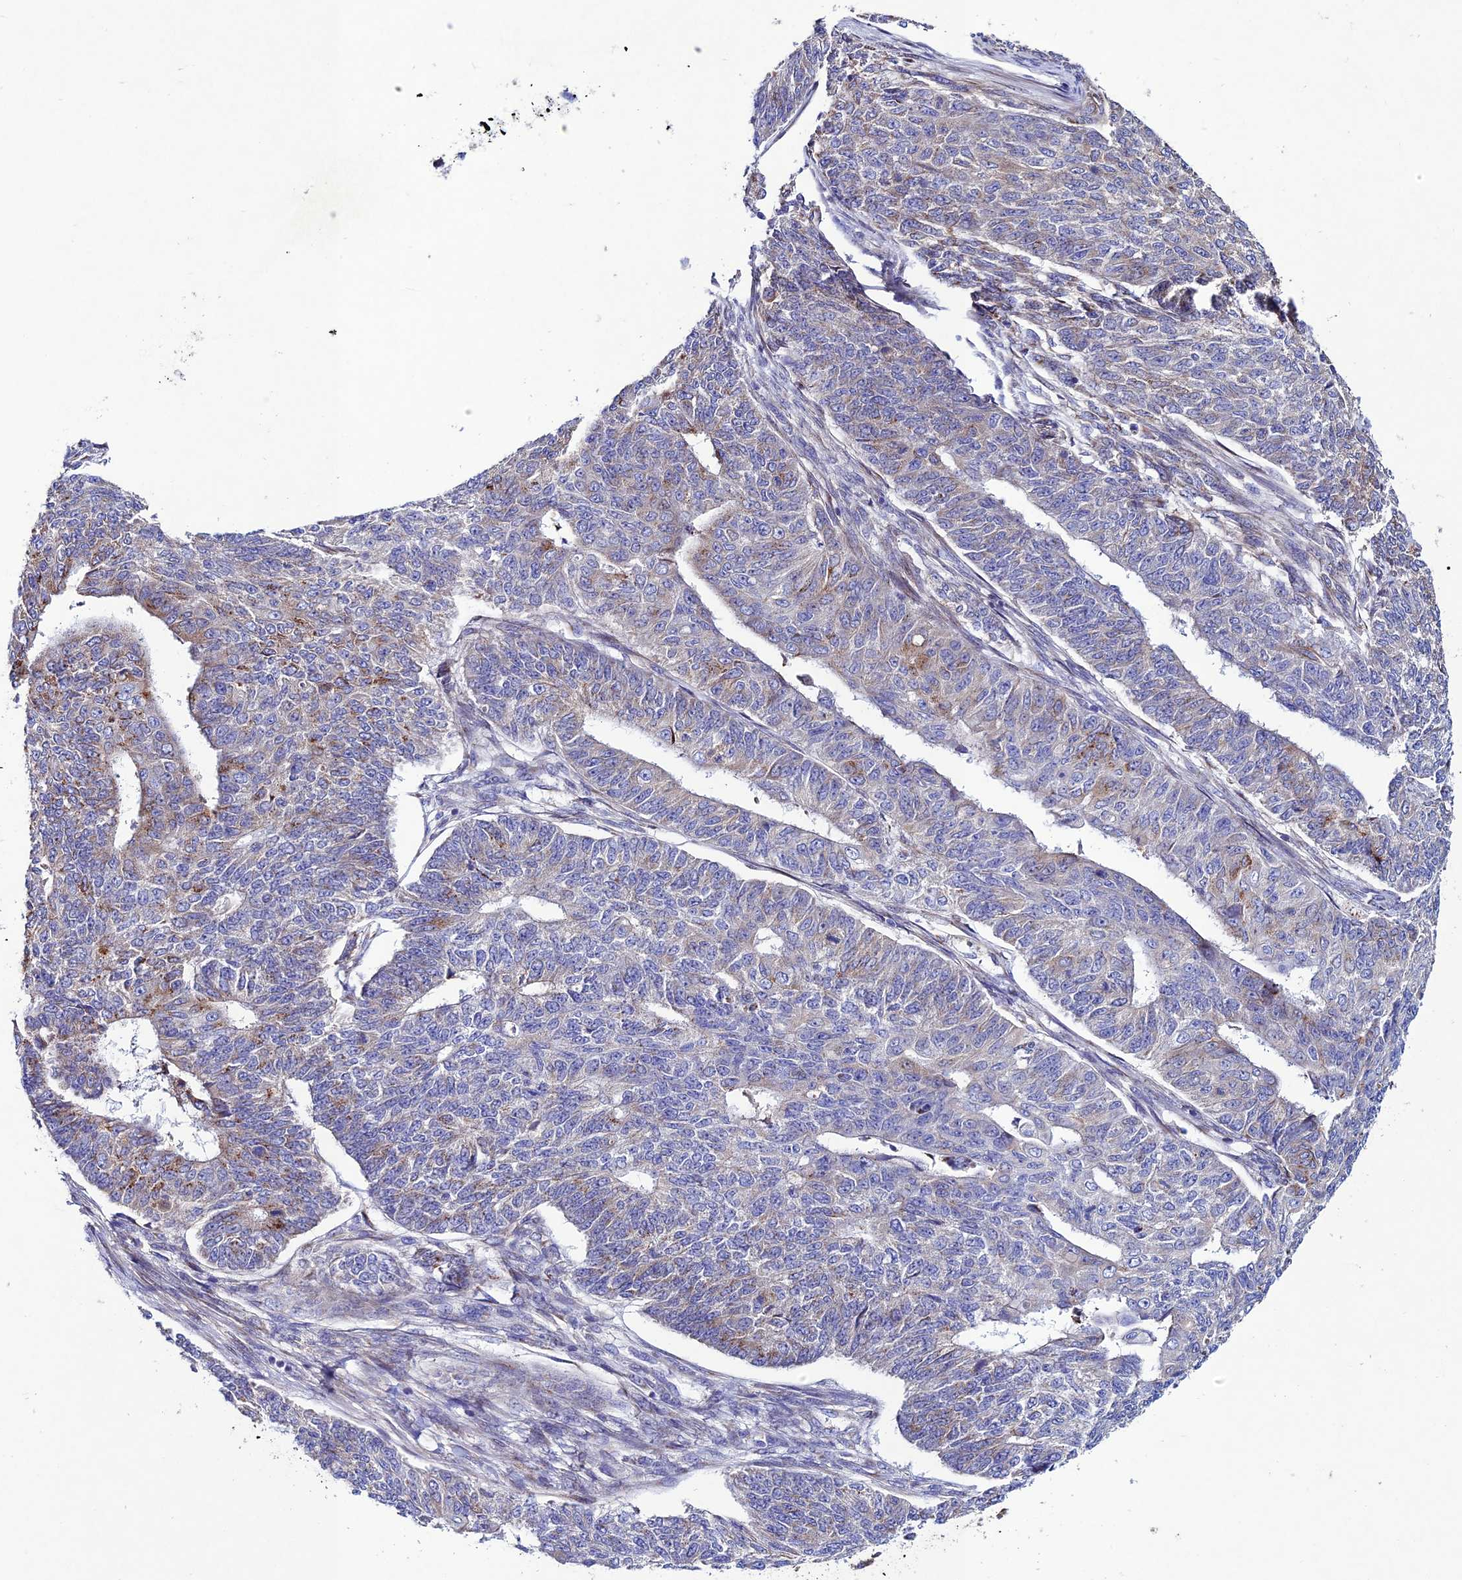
{"staining": {"intensity": "weak", "quantity": "25%-75%", "location": "cytoplasmic/membranous"}, "tissue": "endometrial cancer", "cell_type": "Tumor cells", "image_type": "cancer", "snomed": [{"axis": "morphology", "description": "Adenocarcinoma, NOS"}, {"axis": "topography", "description": "Endometrium"}], "caption": "Immunohistochemistry (IHC) image of neoplastic tissue: human endometrial adenocarcinoma stained using immunohistochemistry exhibits low levels of weak protein expression localized specifically in the cytoplasmic/membranous of tumor cells, appearing as a cytoplasmic/membranous brown color.", "gene": "OR51Q1", "patient": {"sex": "female", "age": 32}}